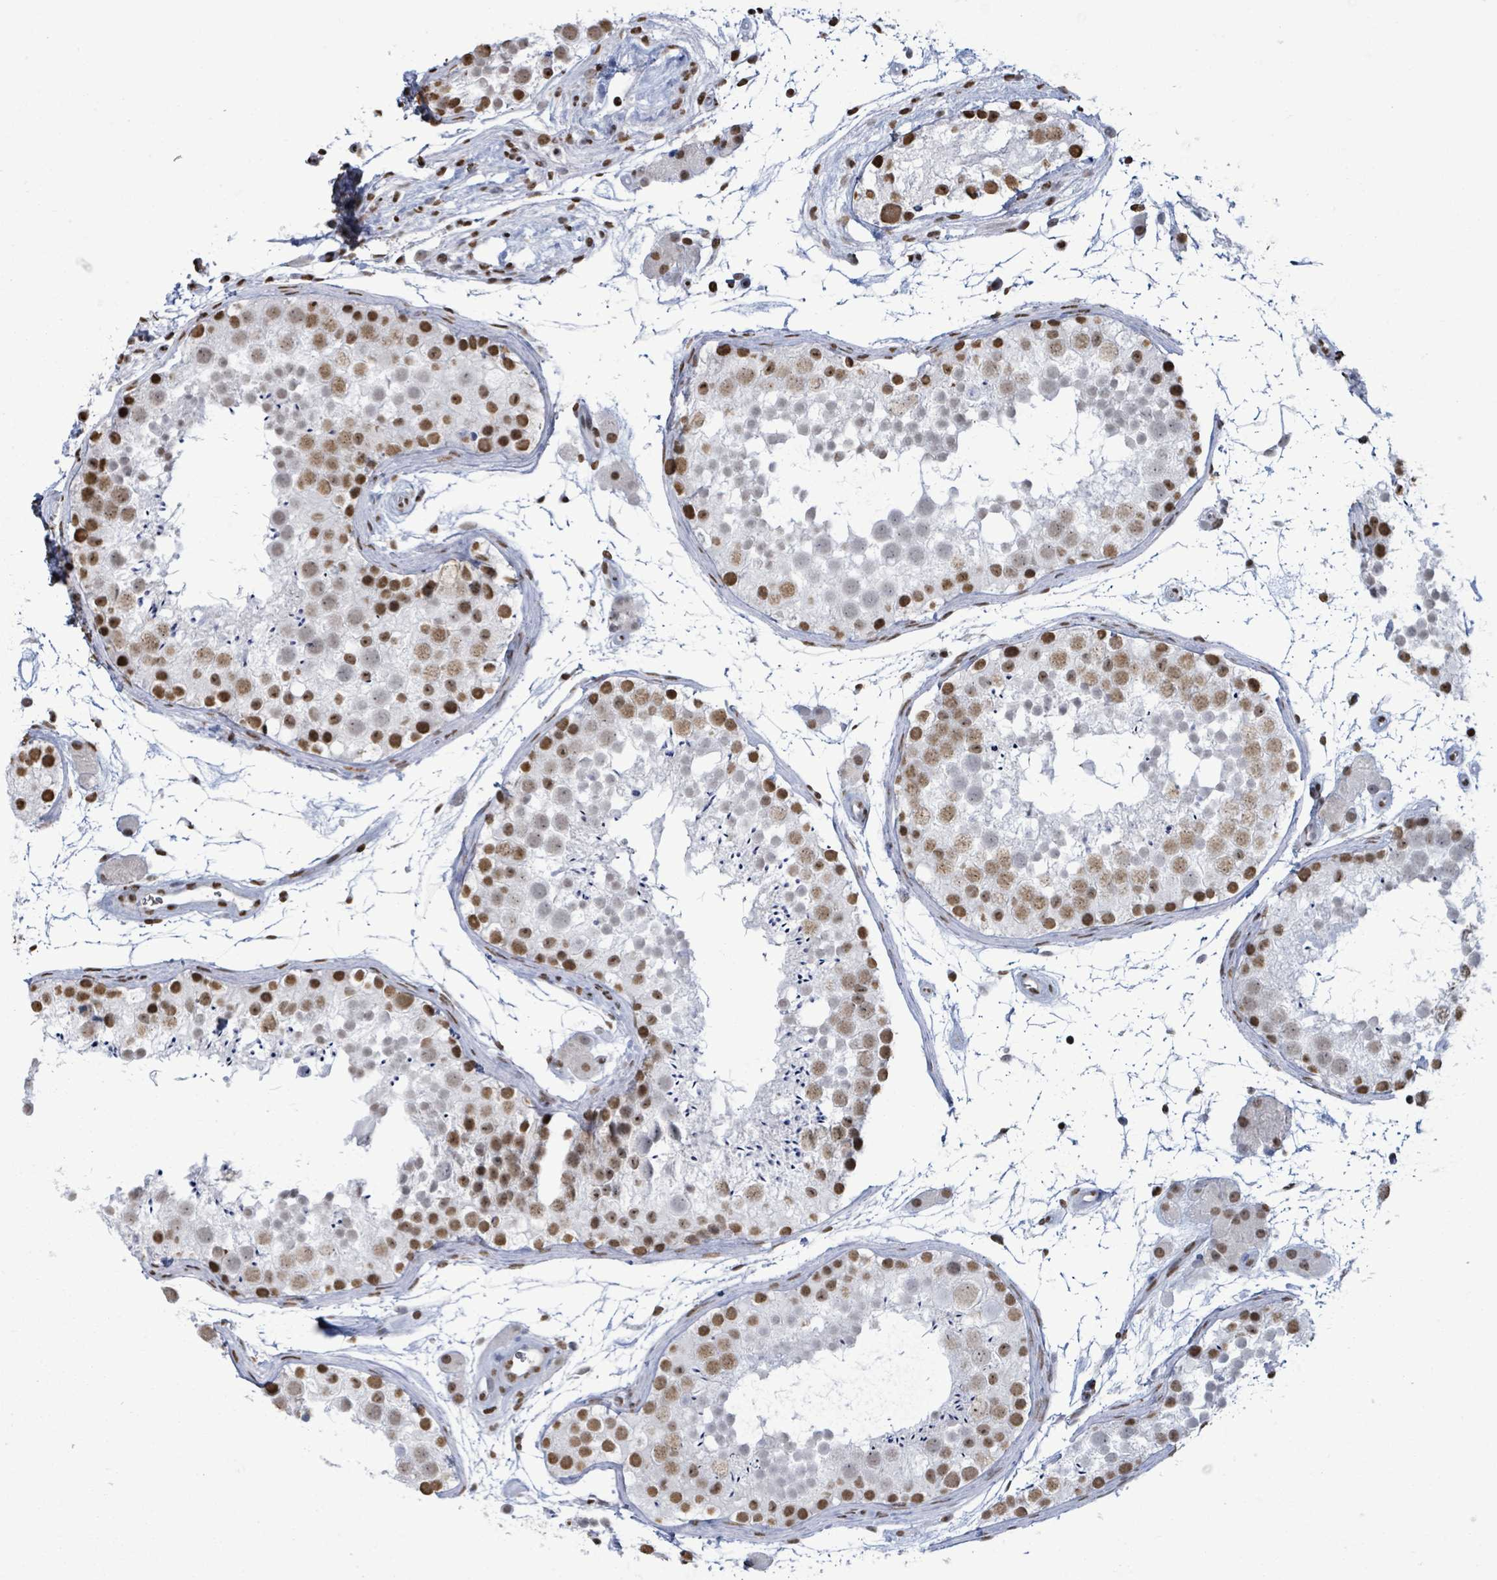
{"staining": {"intensity": "moderate", "quantity": "25%-75%", "location": "nuclear"}, "tissue": "testis", "cell_type": "Cells in seminiferous ducts", "image_type": "normal", "snomed": [{"axis": "morphology", "description": "Normal tissue, NOS"}, {"axis": "topography", "description": "Testis"}], "caption": "This micrograph exhibits immunohistochemistry (IHC) staining of unremarkable testis, with medium moderate nuclear staining in about 25%-75% of cells in seminiferous ducts.", "gene": "SAMD14", "patient": {"sex": "male", "age": 41}}